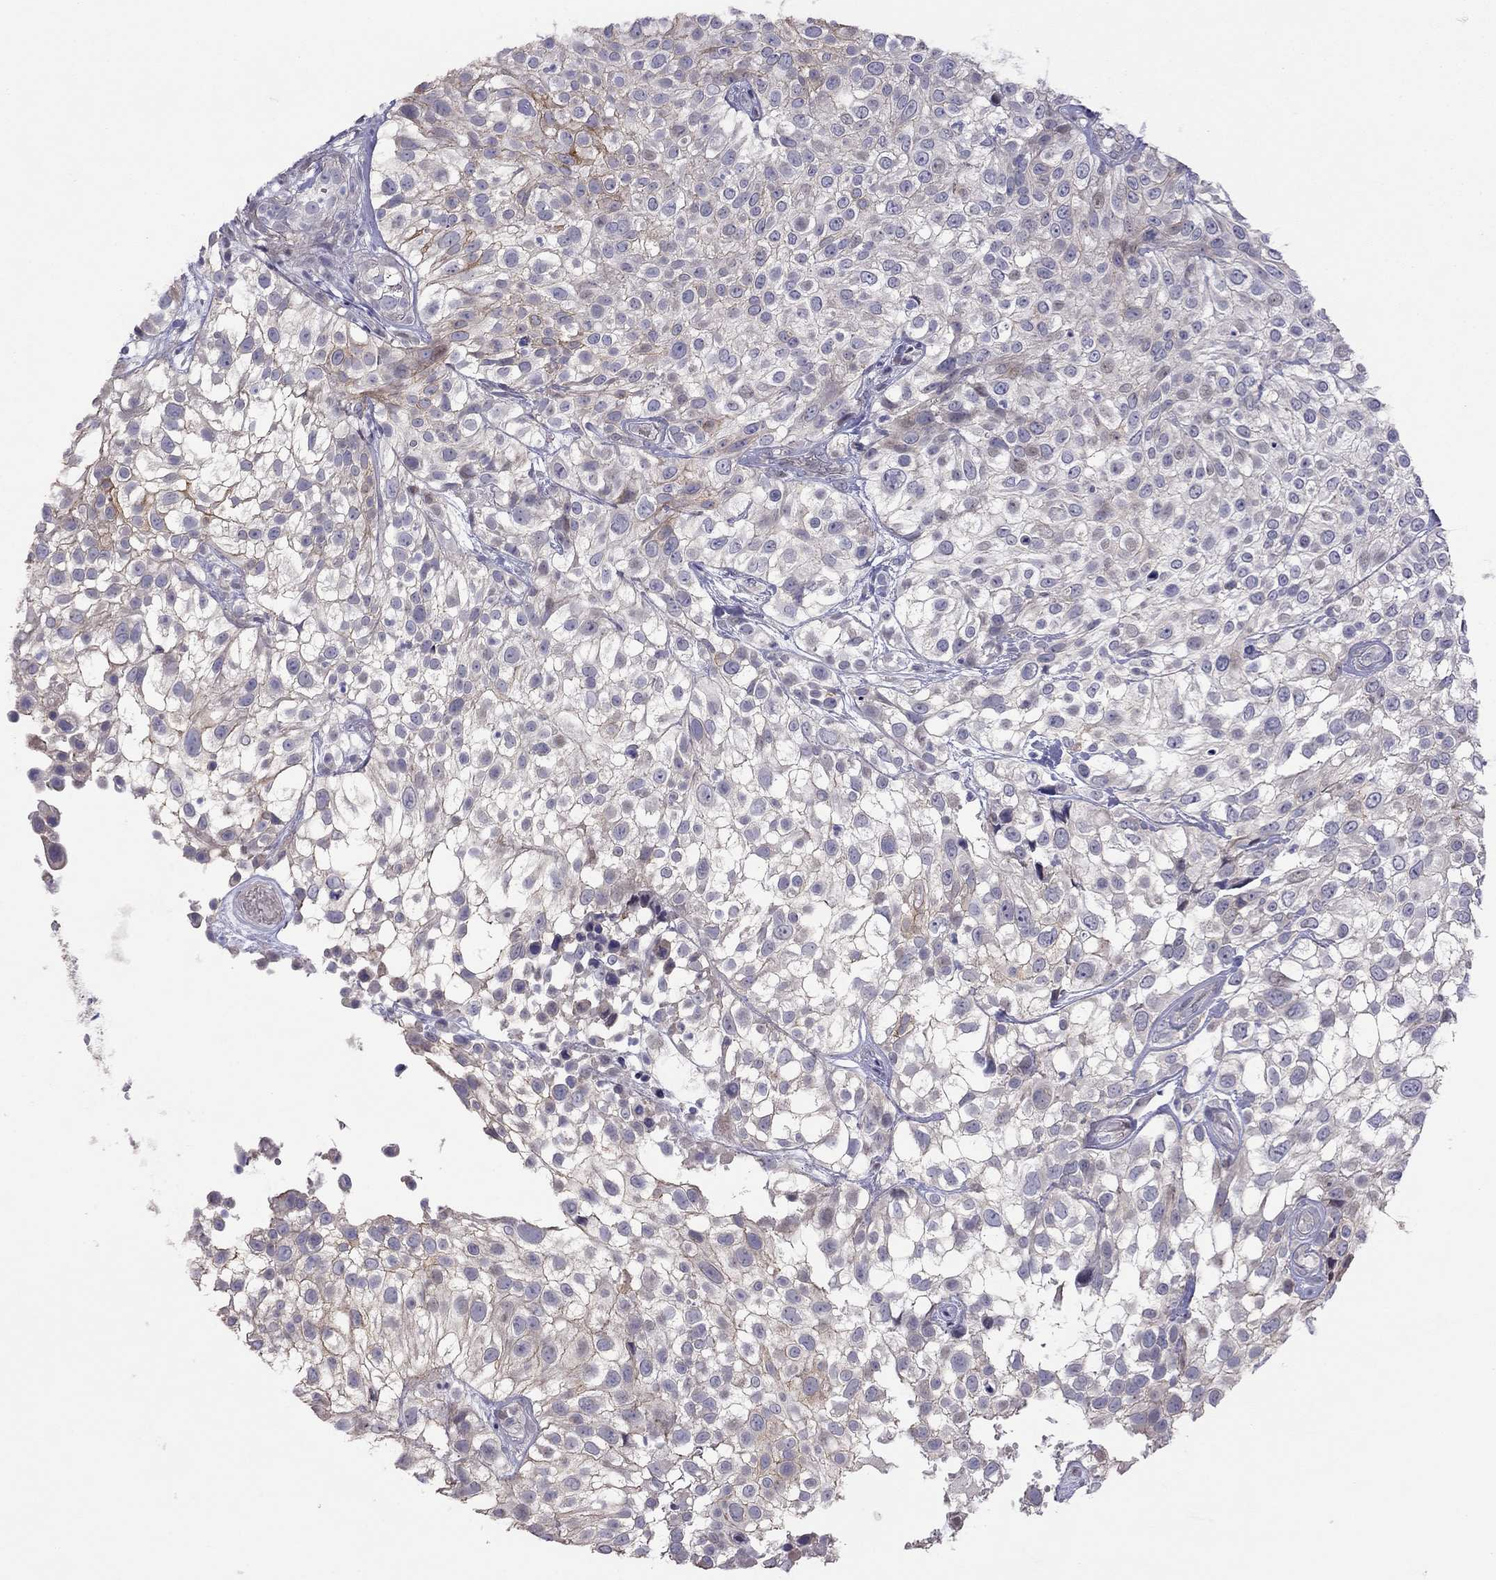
{"staining": {"intensity": "strong", "quantity": "<25%", "location": "cytoplasmic/membranous"}, "tissue": "urothelial cancer", "cell_type": "Tumor cells", "image_type": "cancer", "snomed": [{"axis": "morphology", "description": "Urothelial carcinoma, High grade"}, {"axis": "topography", "description": "Urinary bladder"}], "caption": "A photomicrograph of human high-grade urothelial carcinoma stained for a protein shows strong cytoplasmic/membranous brown staining in tumor cells. (DAB = brown stain, brightfield microscopy at high magnification).", "gene": "SYTL2", "patient": {"sex": "male", "age": 56}}